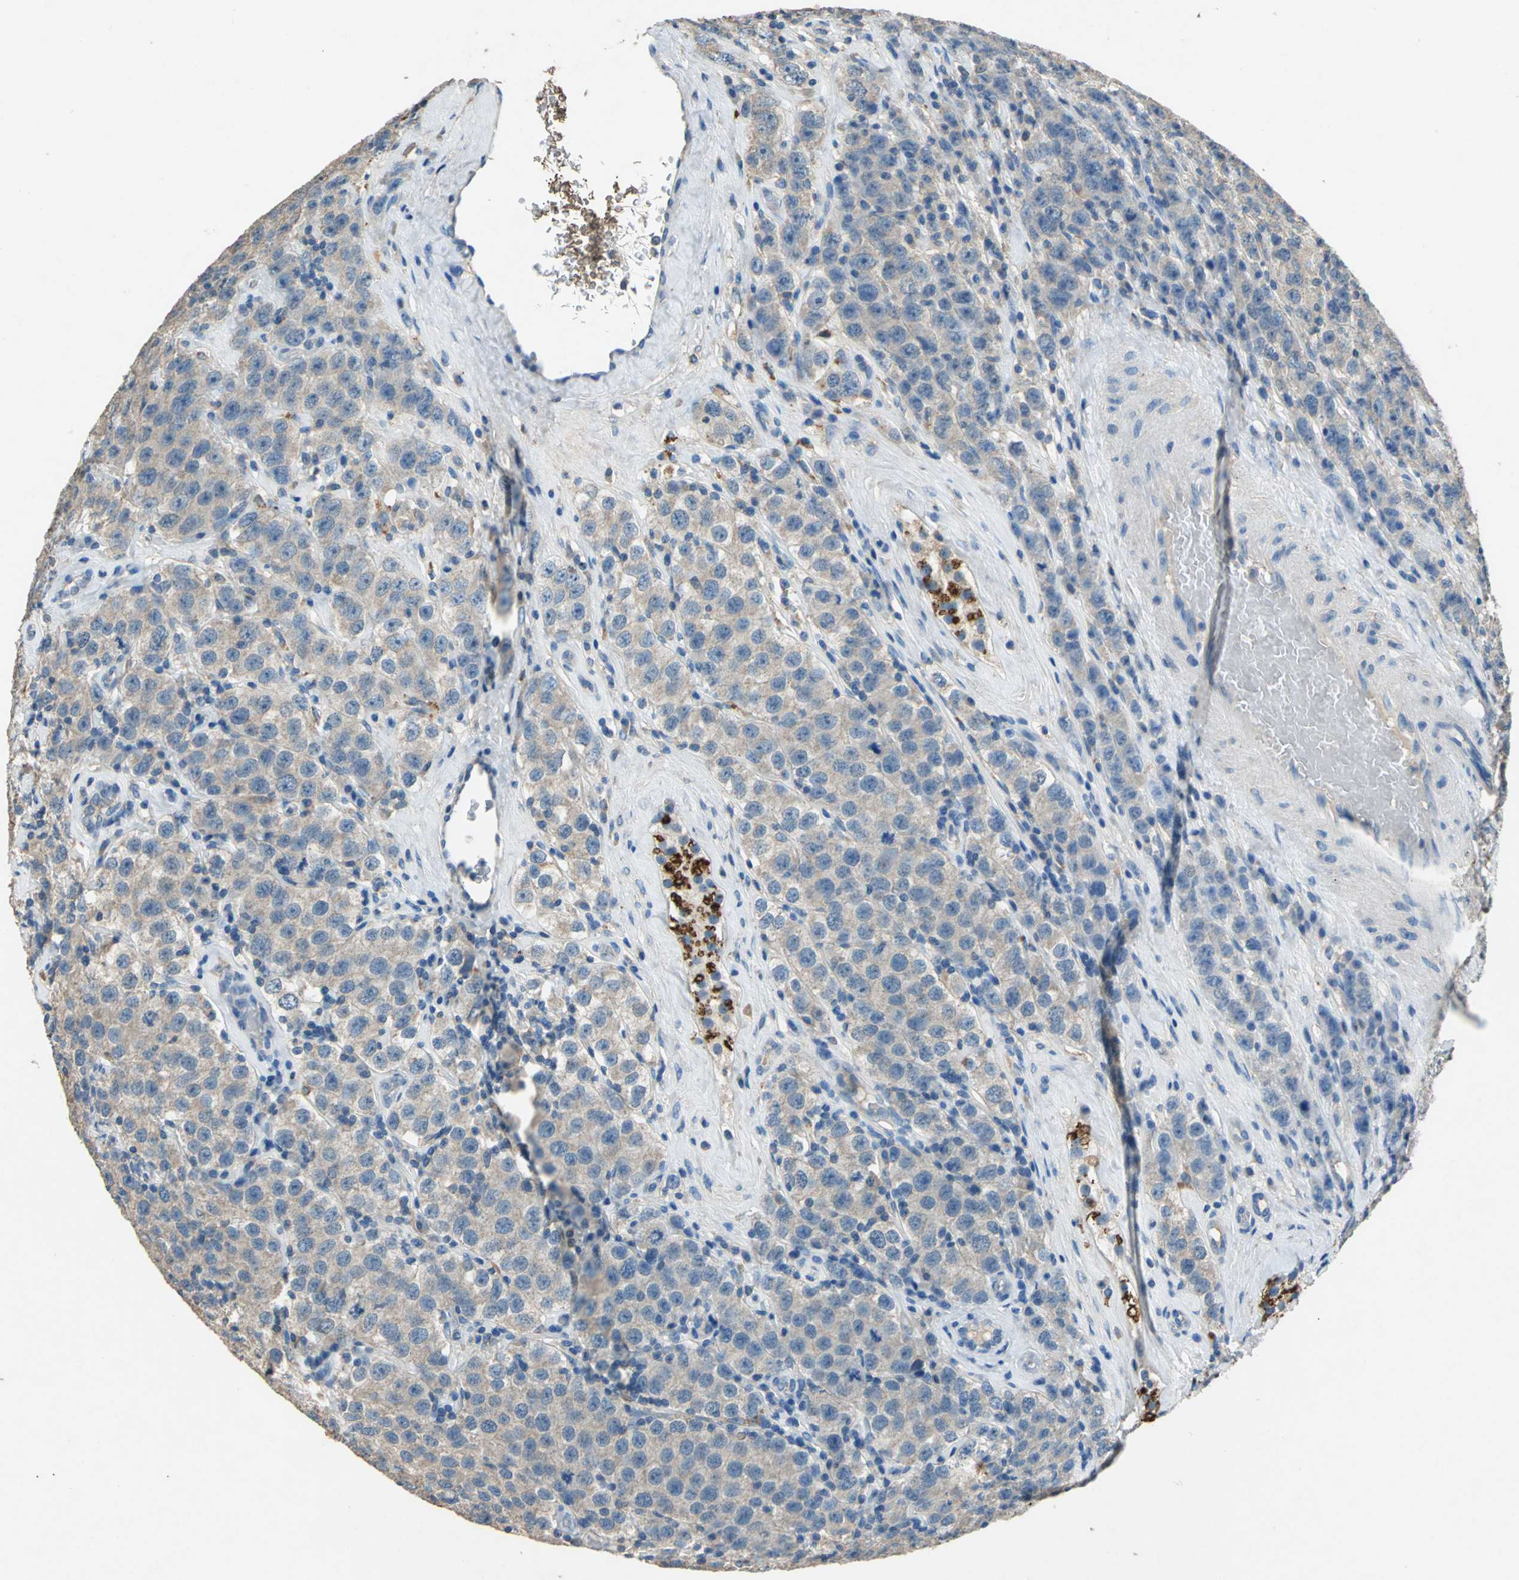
{"staining": {"intensity": "weak", "quantity": ">75%", "location": "cytoplasmic/membranous"}, "tissue": "testis cancer", "cell_type": "Tumor cells", "image_type": "cancer", "snomed": [{"axis": "morphology", "description": "Seminoma, NOS"}, {"axis": "topography", "description": "Testis"}], "caption": "Weak cytoplasmic/membranous staining is identified in approximately >75% of tumor cells in testis cancer (seminoma). Using DAB (brown) and hematoxylin (blue) stains, captured at high magnification using brightfield microscopy.", "gene": "ADAMTS5", "patient": {"sex": "male", "age": 52}}